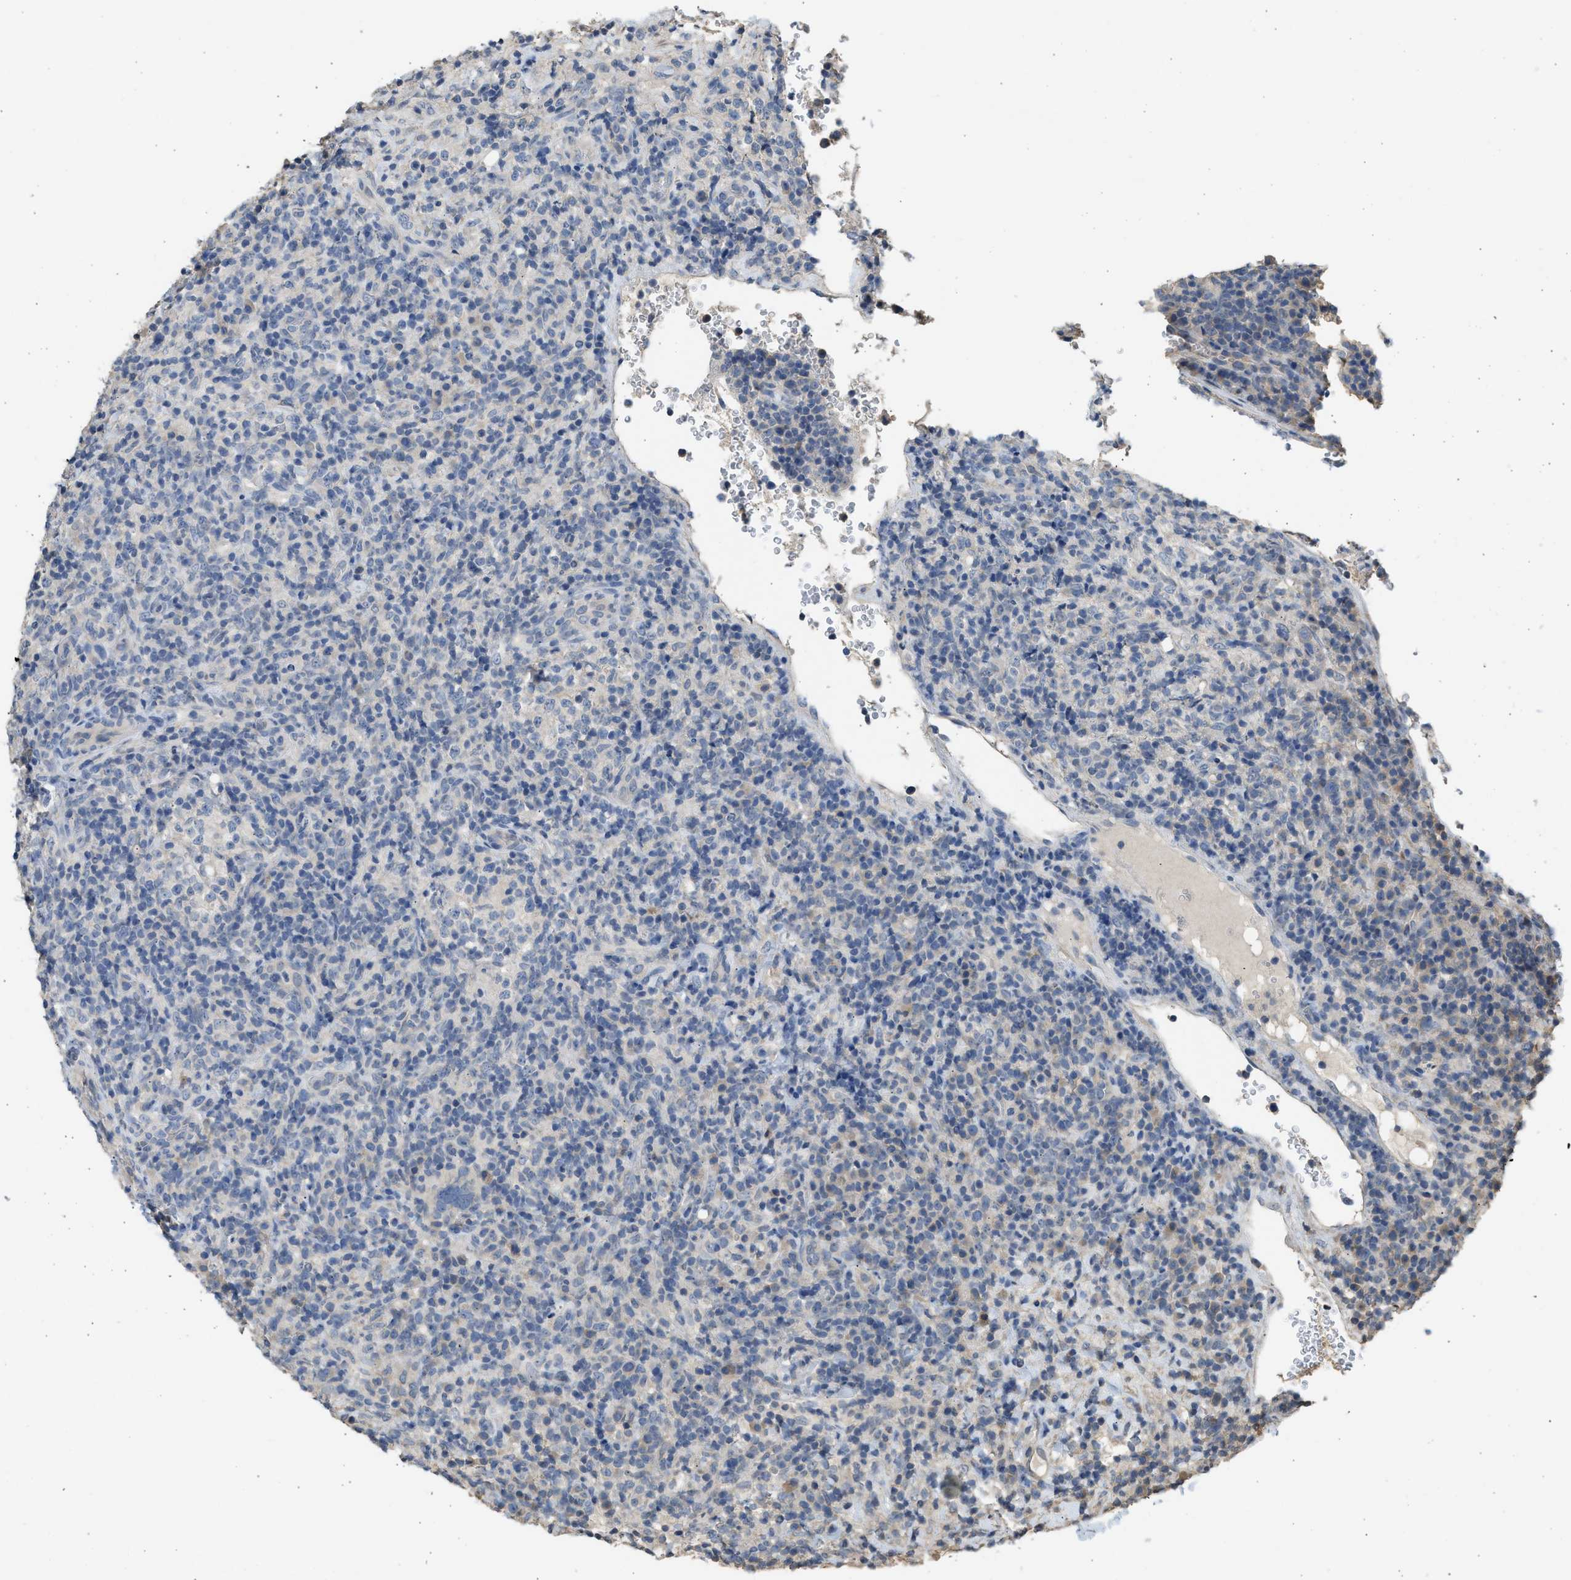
{"staining": {"intensity": "negative", "quantity": "none", "location": "none"}, "tissue": "lymphoma", "cell_type": "Tumor cells", "image_type": "cancer", "snomed": [{"axis": "morphology", "description": "Malignant lymphoma, non-Hodgkin's type, High grade"}, {"axis": "topography", "description": "Lymph node"}], "caption": "The image demonstrates no staining of tumor cells in lymphoma.", "gene": "SULT2A1", "patient": {"sex": "female", "age": 76}}